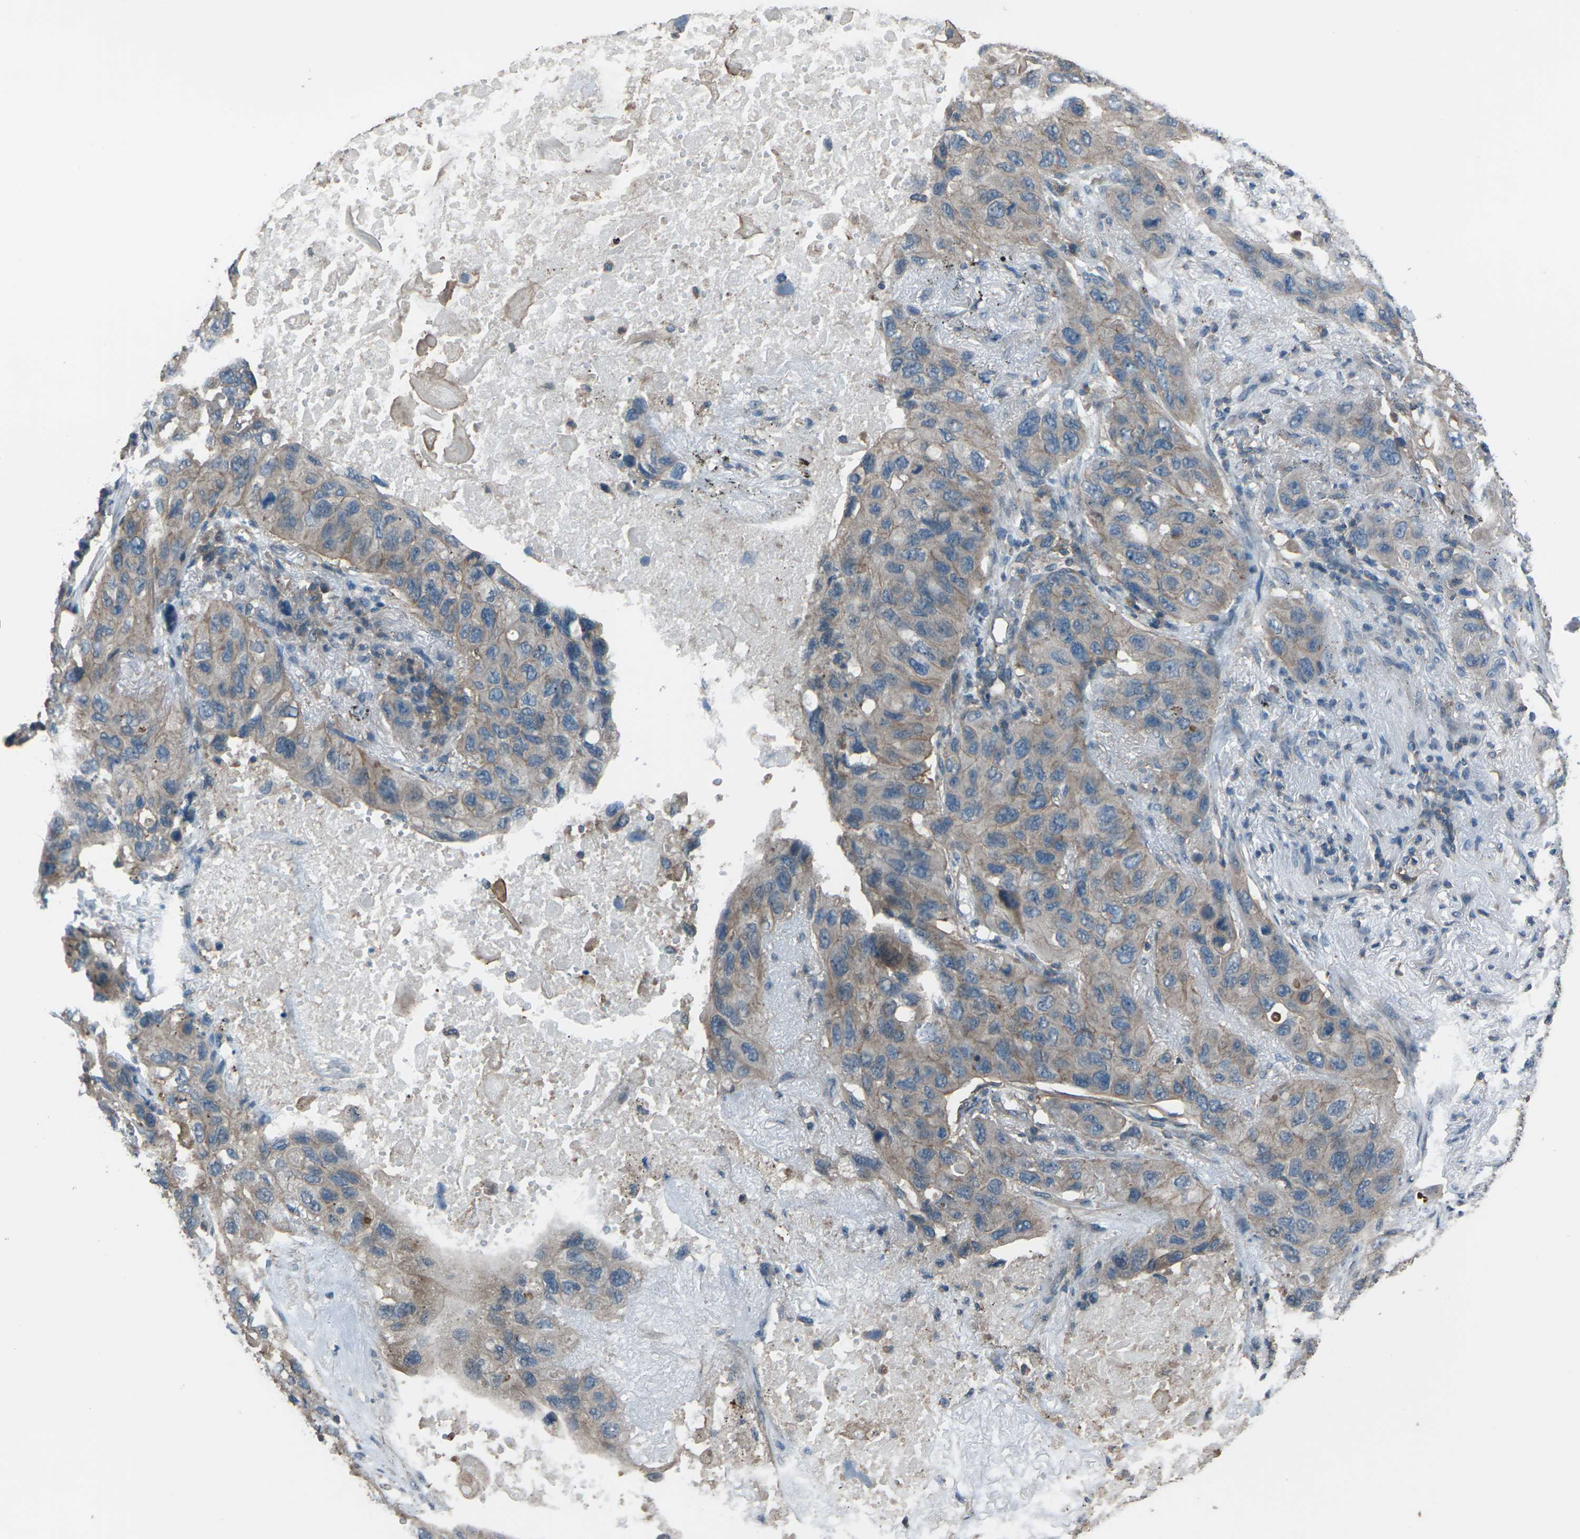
{"staining": {"intensity": "weak", "quantity": ">75%", "location": "cytoplasmic/membranous"}, "tissue": "lung cancer", "cell_type": "Tumor cells", "image_type": "cancer", "snomed": [{"axis": "morphology", "description": "Squamous cell carcinoma, NOS"}, {"axis": "topography", "description": "Lung"}], "caption": "Tumor cells show low levels of weak cytoplasmic/membranous expression in about >75% of cells in human lung cancer. The staining was performed using DAB (3,3'-diaminobenzidine), with brown indicating positive protein expression. Nuclei are stained blue with hematoxylin.", "gene": "CMTM4", "patient": {"sex": "female", "age": 73}}